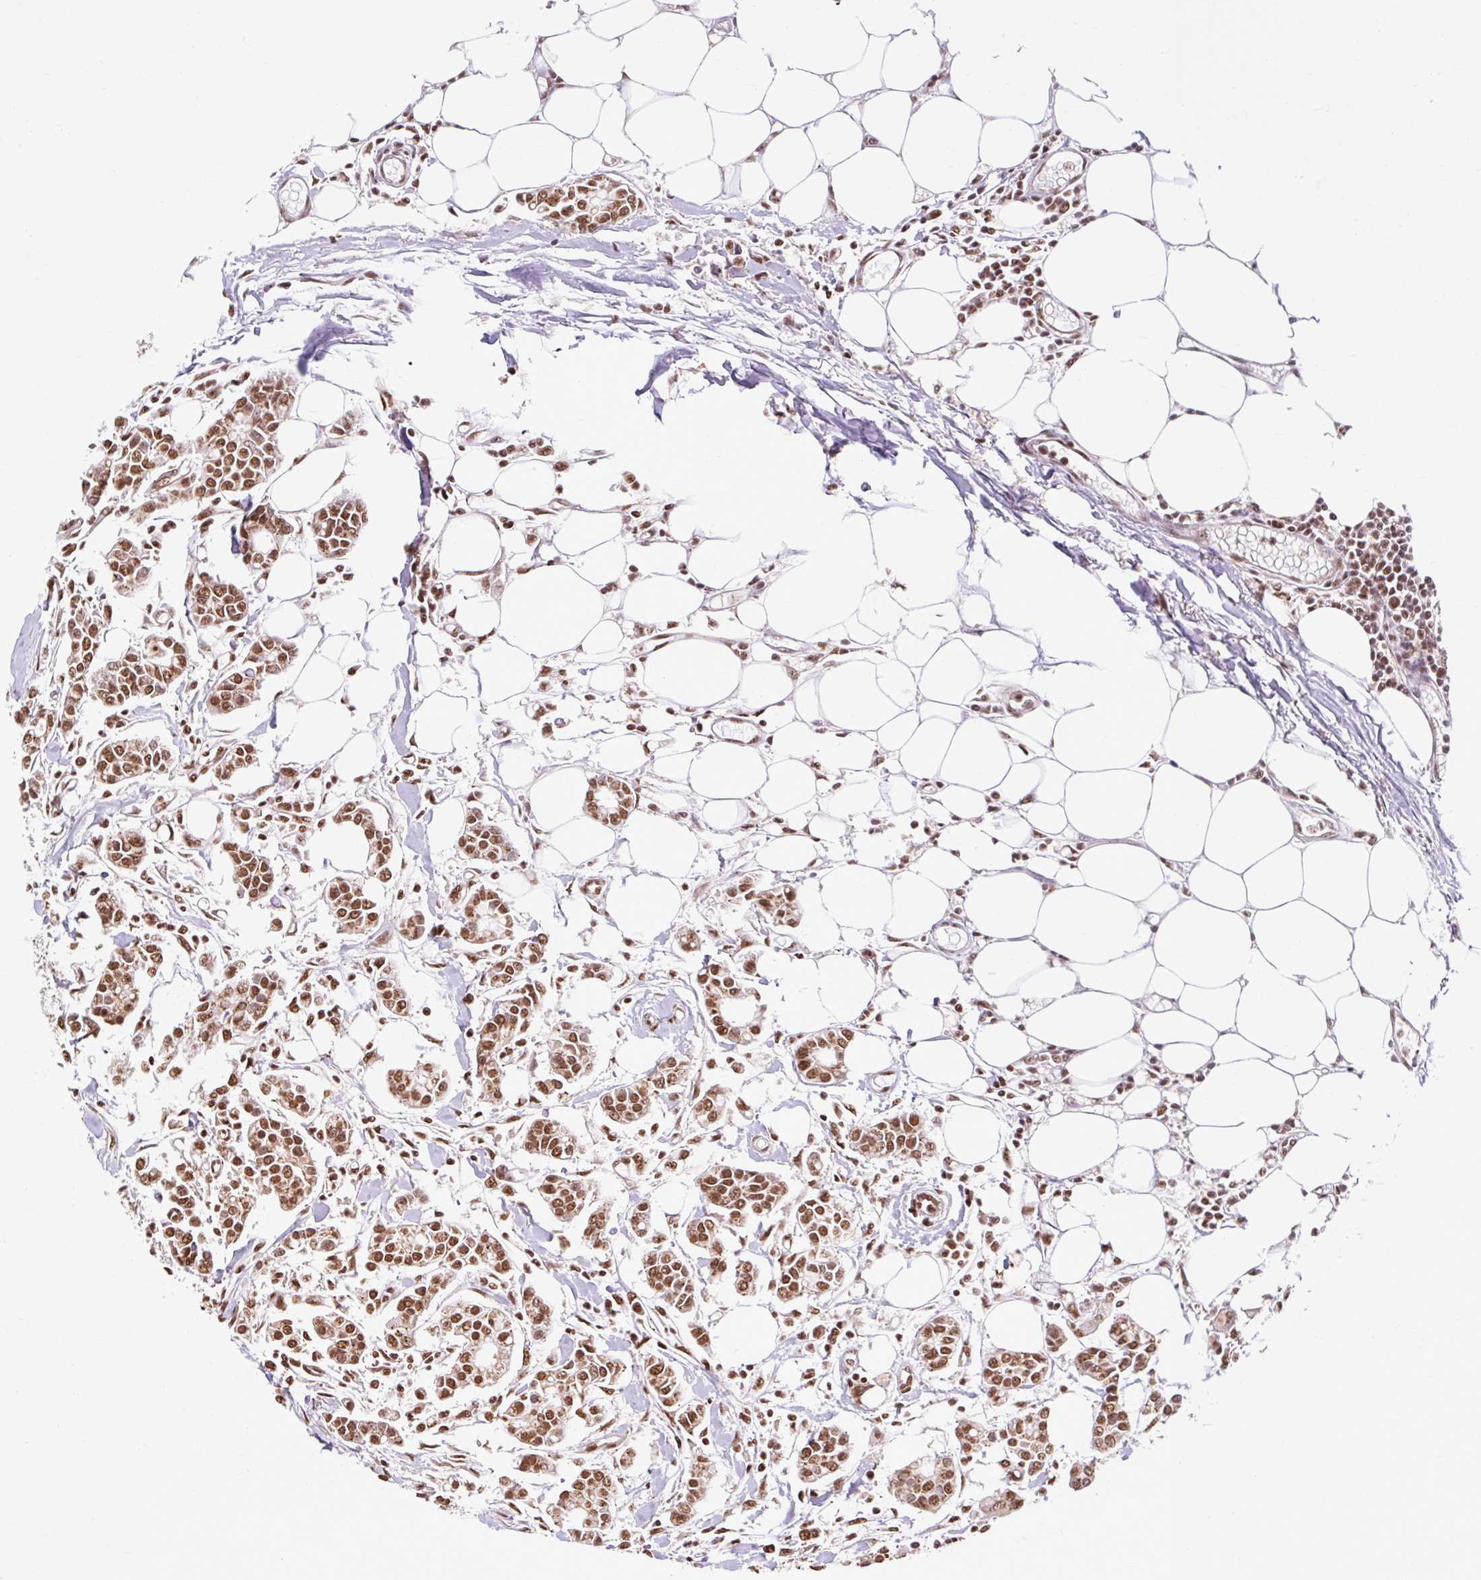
{"staining": {"intensity": "moderate", "quantity": ">75%", "location": "nuclear"}, "tissue": "breast cancer", "cell_type": "Tumor cells", "image_type": "cancer", "snomed": [{"axis": "morphology", "description": "Duct carcinoma"}, {"axis": "topography", "description": "Breast"}], "caption": "Tumor cells show moderate nuclear staining in about >75% of cells in breast cancer (intraductal carcinoma). The staining was performed using DAB, with brown indicating positive protein expression. Nuclei are stained blue with hematoxylin.", "gene": "BICRA", "patient": {"sex": "female", "age": 84}}